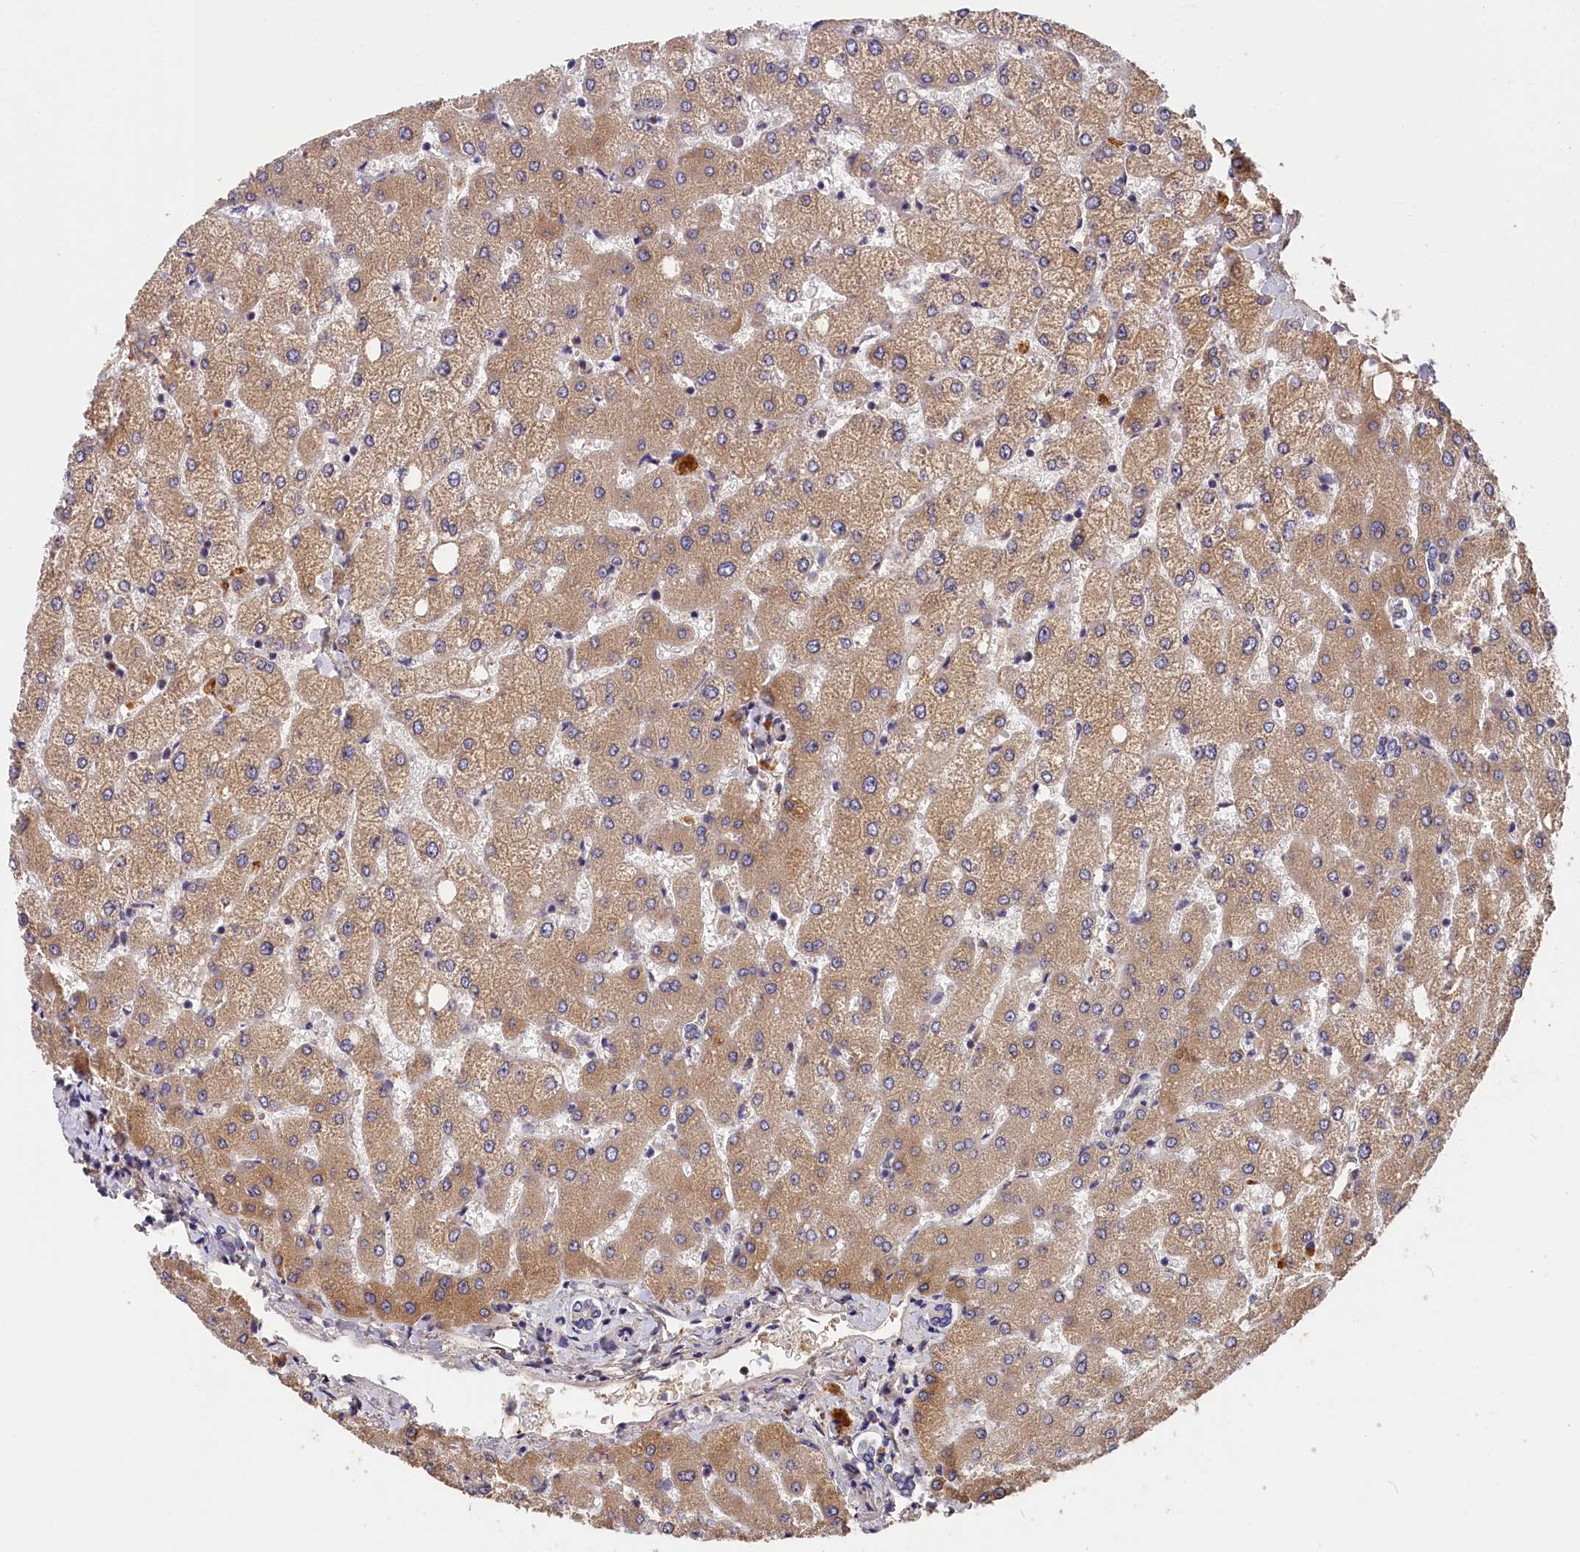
{"staining": {"intensity": "negative", "quantity": "none", "location": "none"}, "tissue": "liver", "cell_type": "Cholangiocytes", "image_type": "normal", "snomed": [{"axis": "morphology", "description": "Normal tissue, NOS"}, {"axis": "topography", "description": "Liver"}], "caption": "This histopathology image is of benign liver stained with immunohistochemistry to label a protein in brown with the nuclei are counter-stained blue. There is no expression in cholangiocytes. (DAB immunohistochemistry, high magnification).", "gene": "ITIH1", "patient": {"sex": "female", "age": 54}}